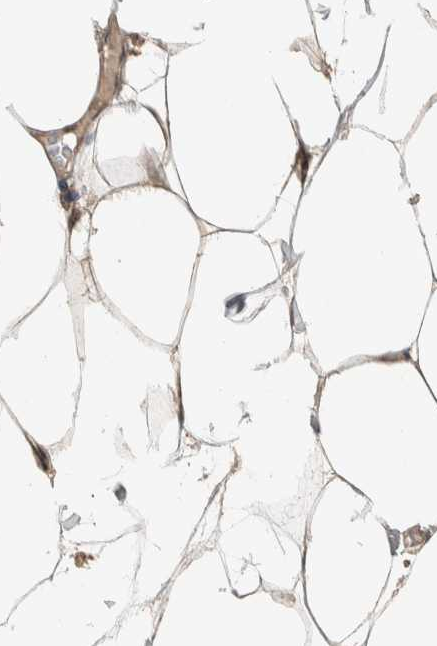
{"staining": {"intensity": "moderate", "quantity": ">75%", "location": "cytoplasmic/membranous,nuclear"}, "tissue": "adipose tissue", "cell_type": "Adipocytes", "image_type": "normal", "snomed": [{"axis": "morphology", "description": "Normal tissue, NOS"}, {"axis": "morphology", "description": "Adenocarcinoma, NOS"}, {"axis": "topography", "description": "Colon"}, {"axis": "topography", "description": "Peripheral nerve tissue"}], "caption": "Protein expression analysis of unremarkable human adipose tissue reveals moderate cytoplasmic/membranous,nuclear expression in about >75% of adipocytes. (IHC, brightfield microscopy, high magnification).", "gene": "CYSRT1", "patient": {"sex": "male", "age": 14}}